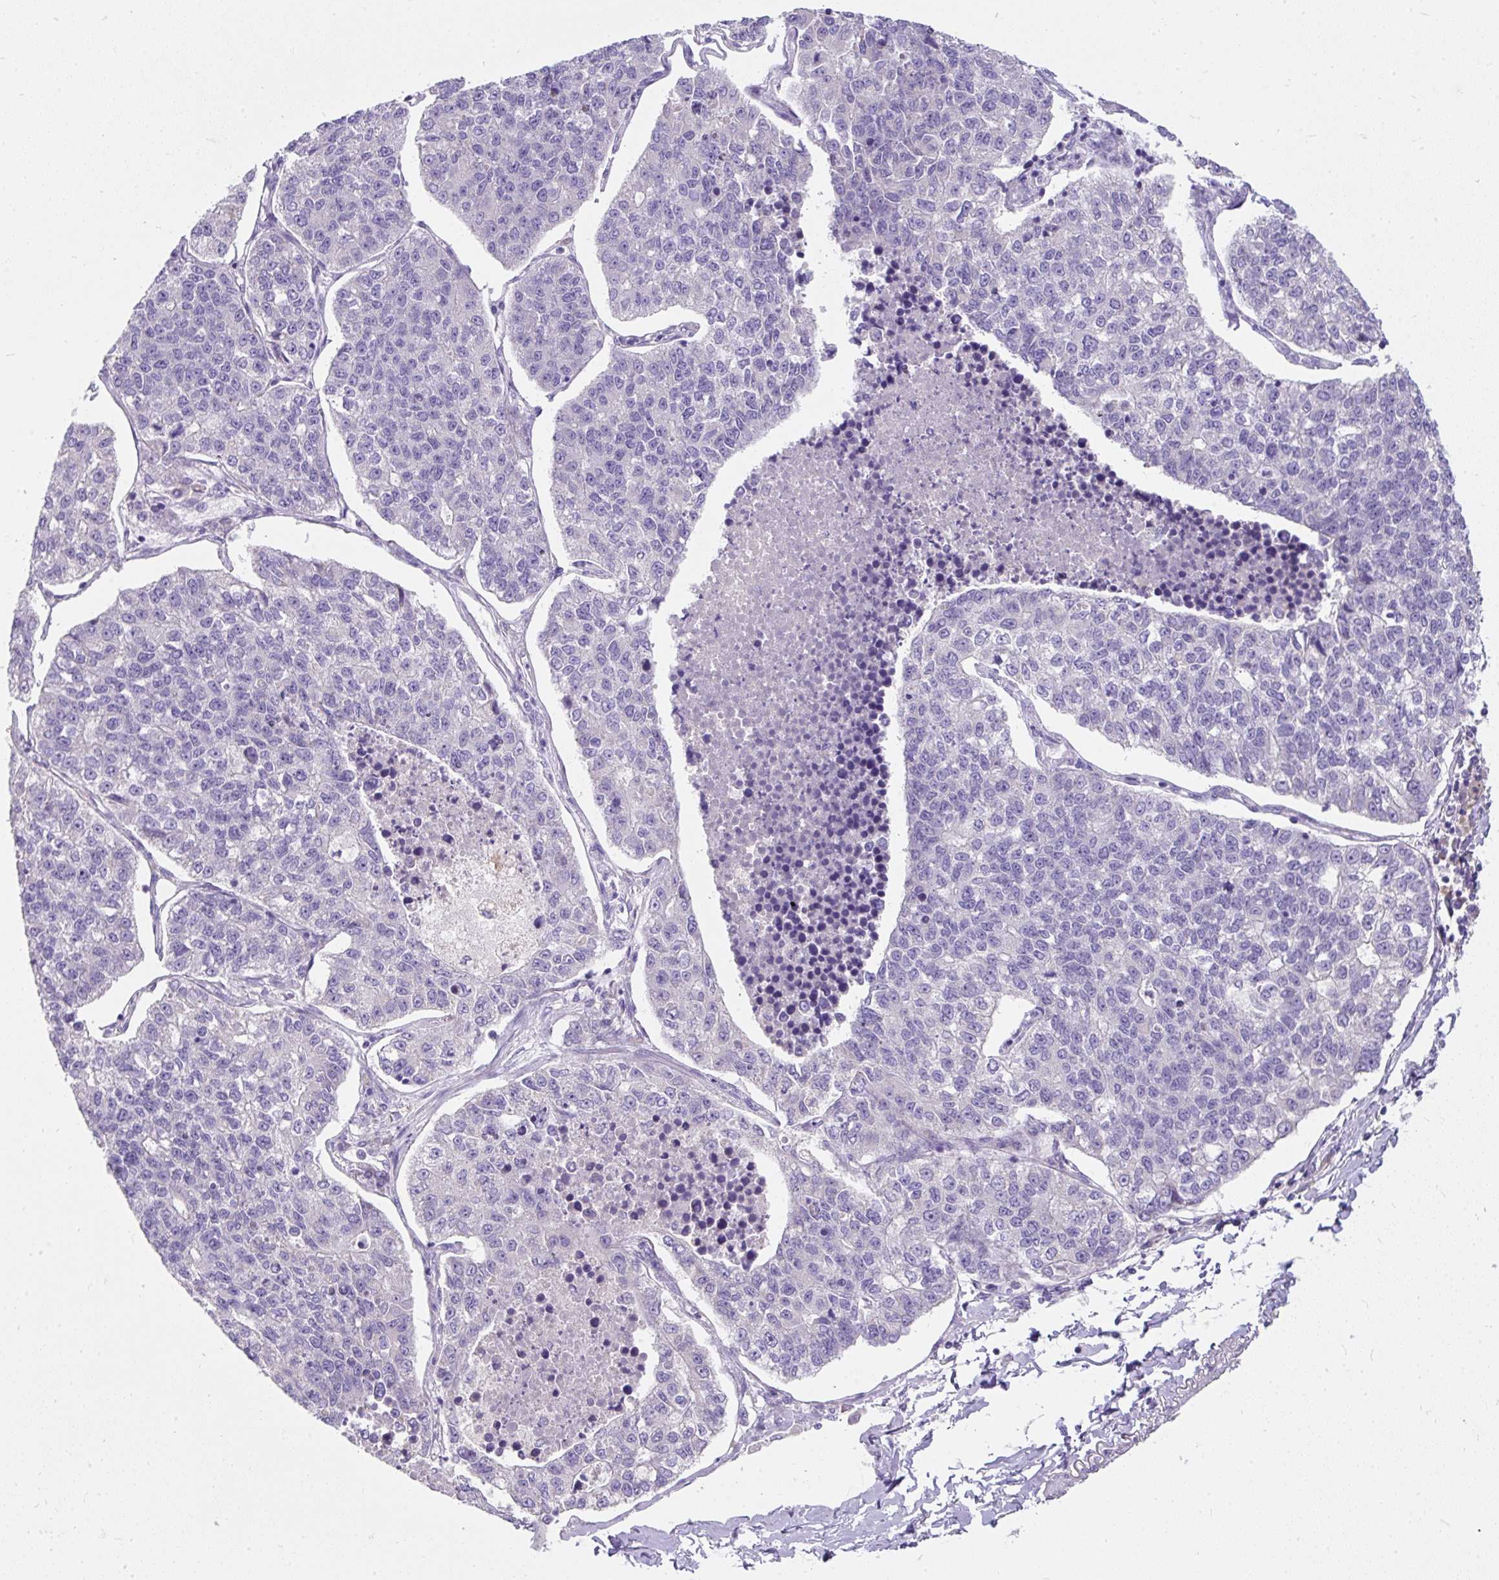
{"staining": {"intensity": "negative", "quantity": "none", "location": "none"}, "tissue": "lung cancer", "cell_type": "Tumor cells", "image_type": "cancer", "snomed": [{"axis": "morphology", "description": "Adenocarcinoma, NOS"}, {"axis": "topography", "description": "Lung"}], "caption": "Immunohistochemistry (IHC) of human adenocarcinoma (lung) exhibits no expression in tumor cells.", "gene": "SUSD5", "patient": {"sex": "male", "age": 49}}